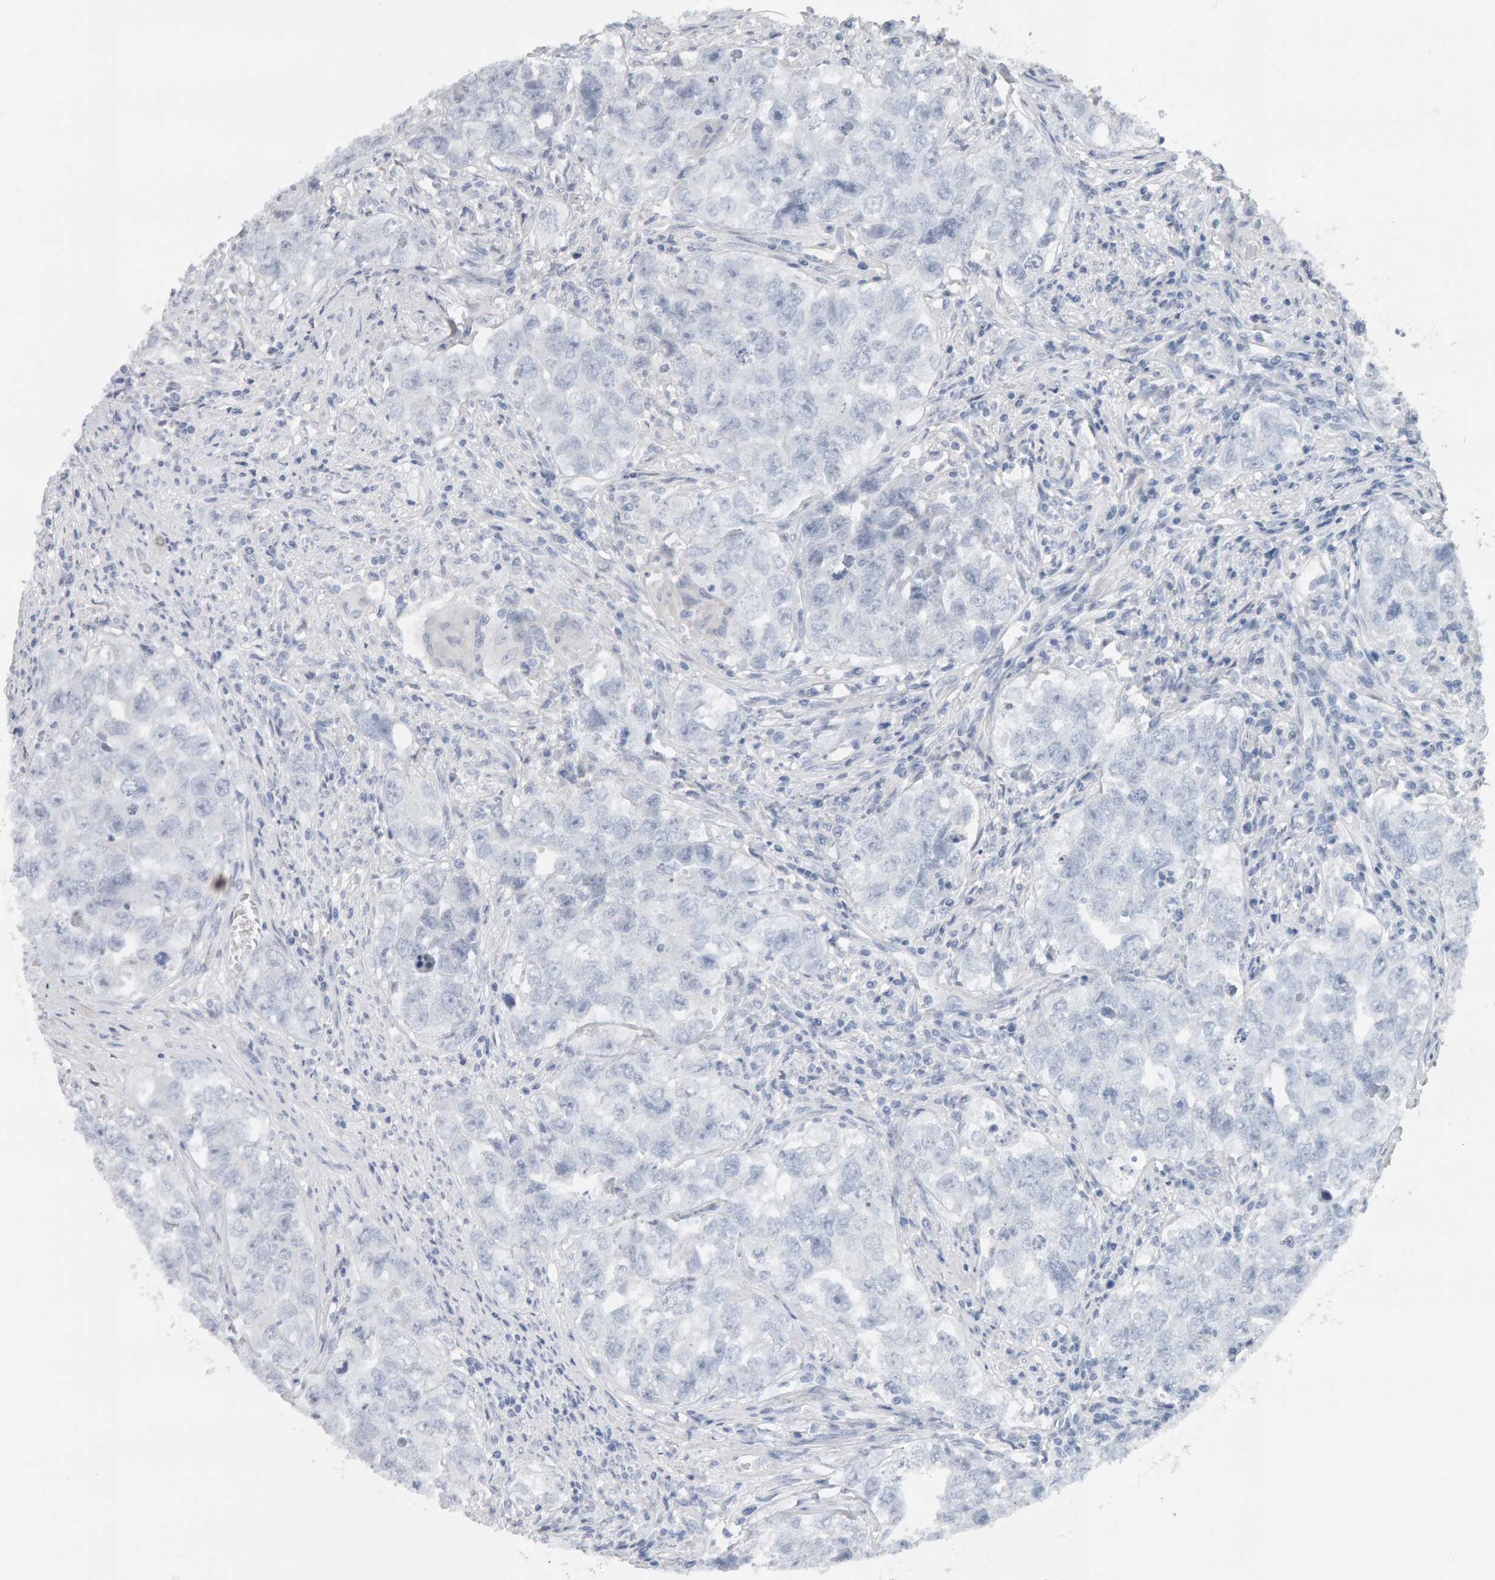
{"staining": {"intensity": "negative", "quantity": "none", "location": "none"}, "tissue": "testis cancer", "cell_type": "Tumor cells", "image_type": "cancer", "snomed": [{"axis": "morphology", "description": "Seminoma, NOS"}, {"axis": "morphology", "description": "Carcinoma, Embryonal, NOS"}, {"axis": "topography", "description": "Testis"}], "caption": "A high-resolution histopathology image shows IHC staining of seminoma (testis), which displays no significant positivity in tumor cells.", "gene": "ADHFE1", "patient": {"sex": "male", "age": 43}}